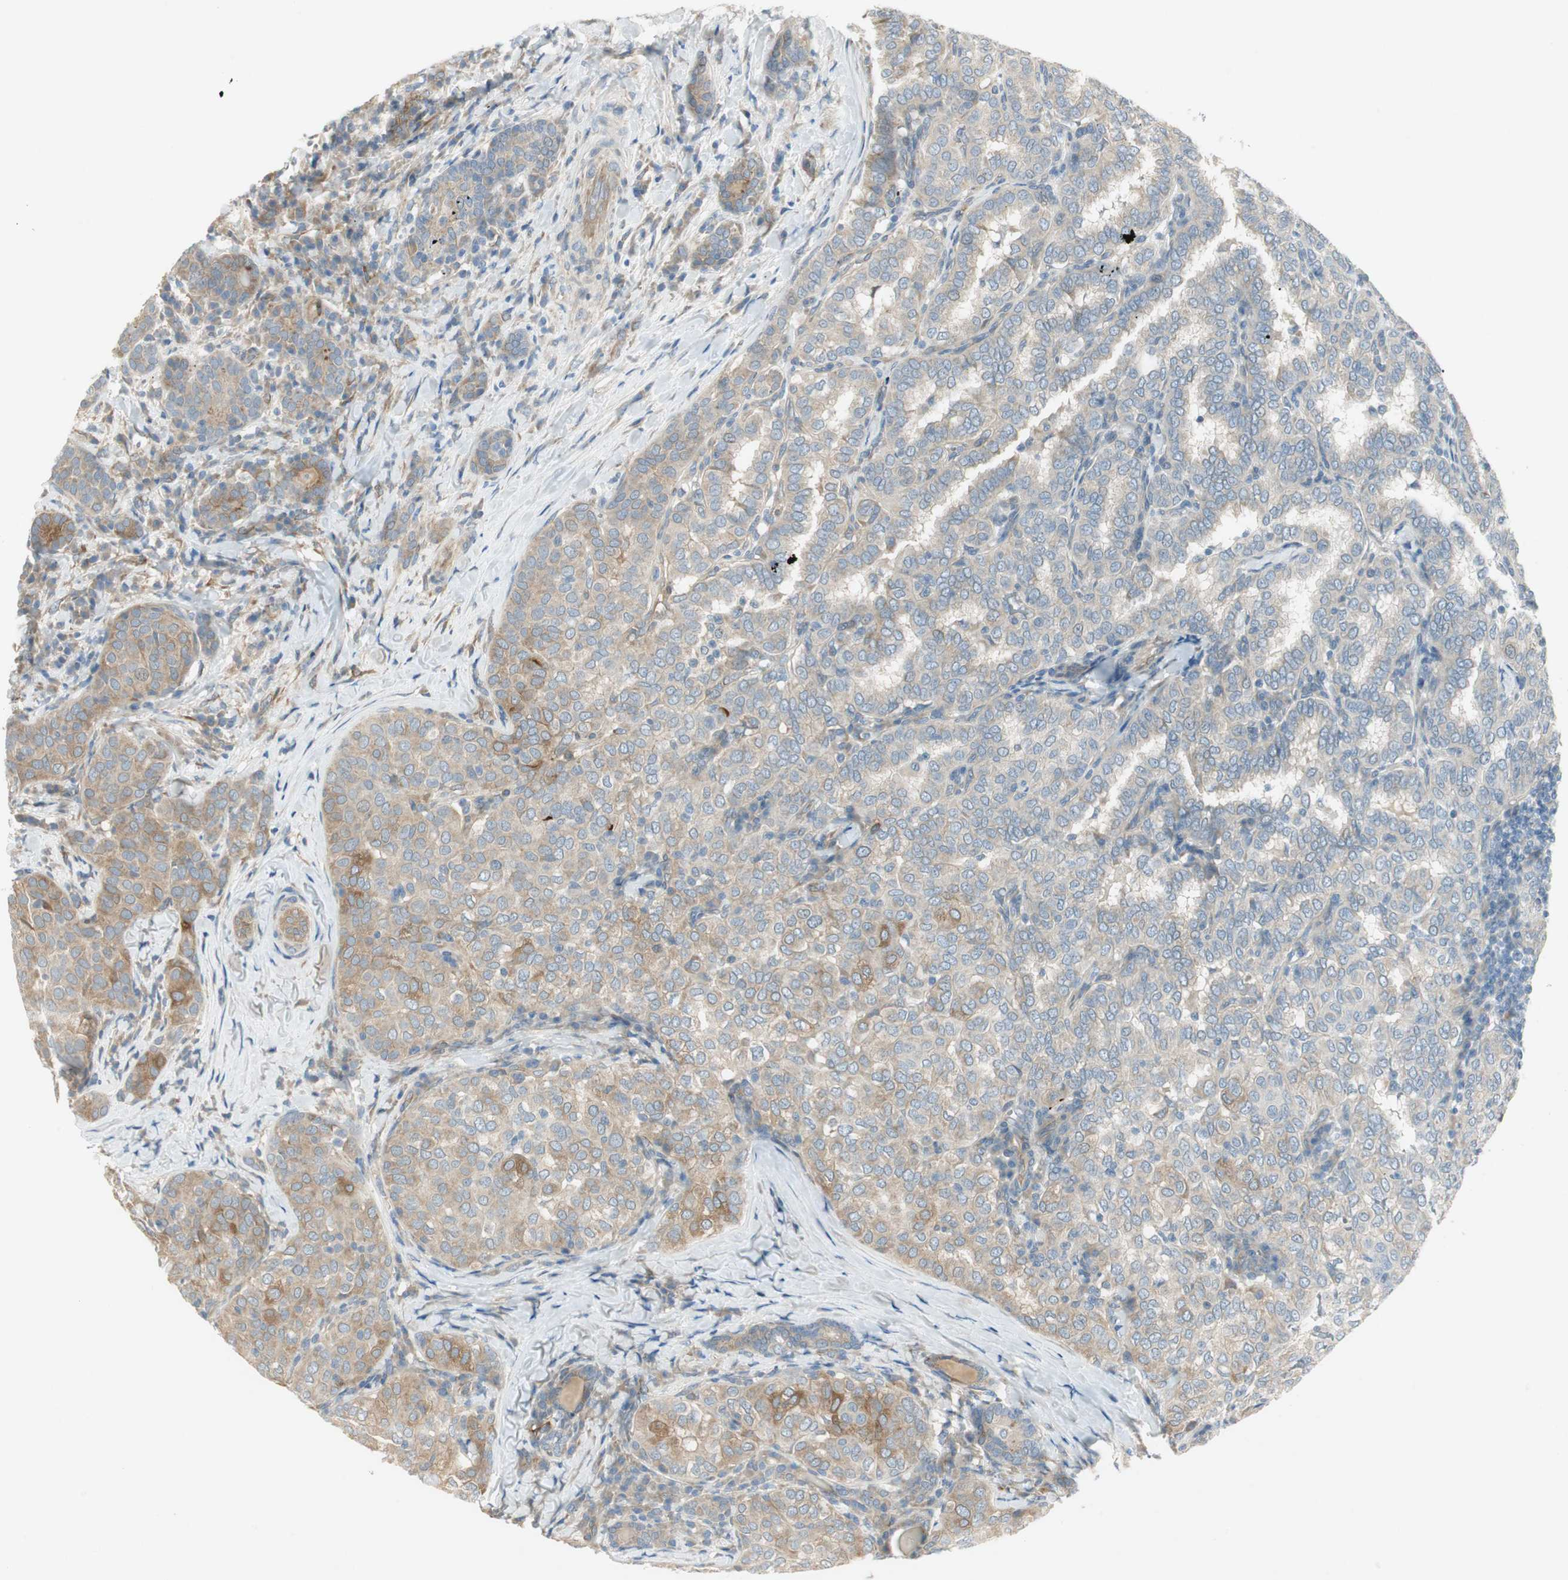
{"staining": {"intensity": "moderate", "quantity": "25%-75%", "location": "cytoplasmic/membranous"}, "tissue": "thyroid cancer", "cell_type": "Tumor cells", "image_type": "cancer", "snomed": [{"axis": "morphology", "description": "Papillary adenocarcinoma, NOS"}, {"axis": "topography", "description": "Thyroid gland"}], "caption": "IHC of papillary adenocarcinoma (thyroid) exhibits medium levels of moderate cytoplasmic/membranous staining in about 25%-75% of tumor cells.", "gene": "STON1-GTF2A1L", "patient": {"sex": "female", "age": 30}}